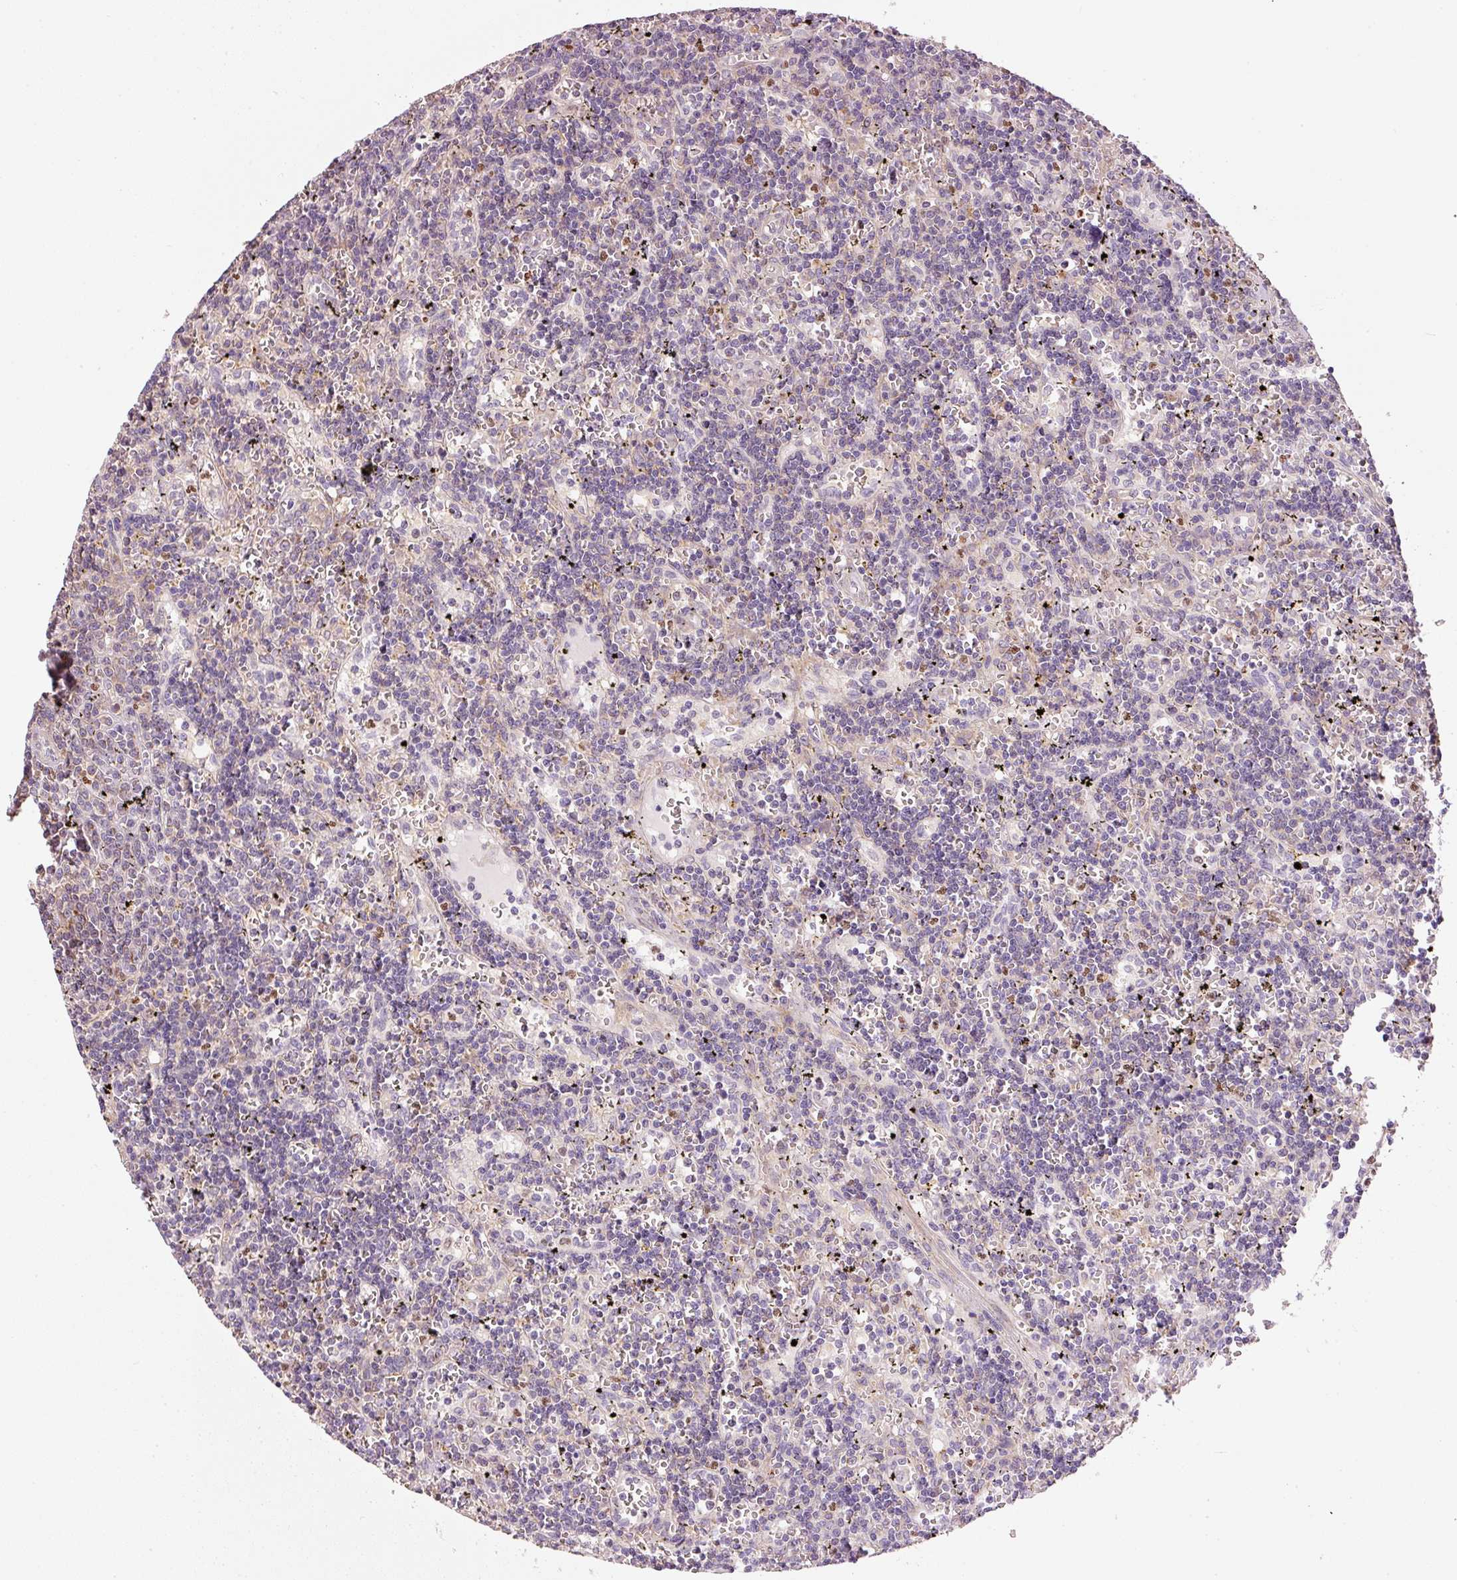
{"staining": {"intensity": "negative", "quantity": "none", "location": "none"}, "tissue": "lymphoma", "cell_type": "Tumor cells", "image_type": "cancer", "snomed": [{"axis": "morphology", "description": "Malignant lymphoma, non-Hodgkin's type, Low grade"}, {"axis": "topography", "description": "Spleen"}], "caption": "There is no significant staining in tumor cells of malignant lymphoma, non-Hodgkin's type (low-grade).", "gene": "MTHFD1L", "patient": {"sex": "male", "age": 60}}